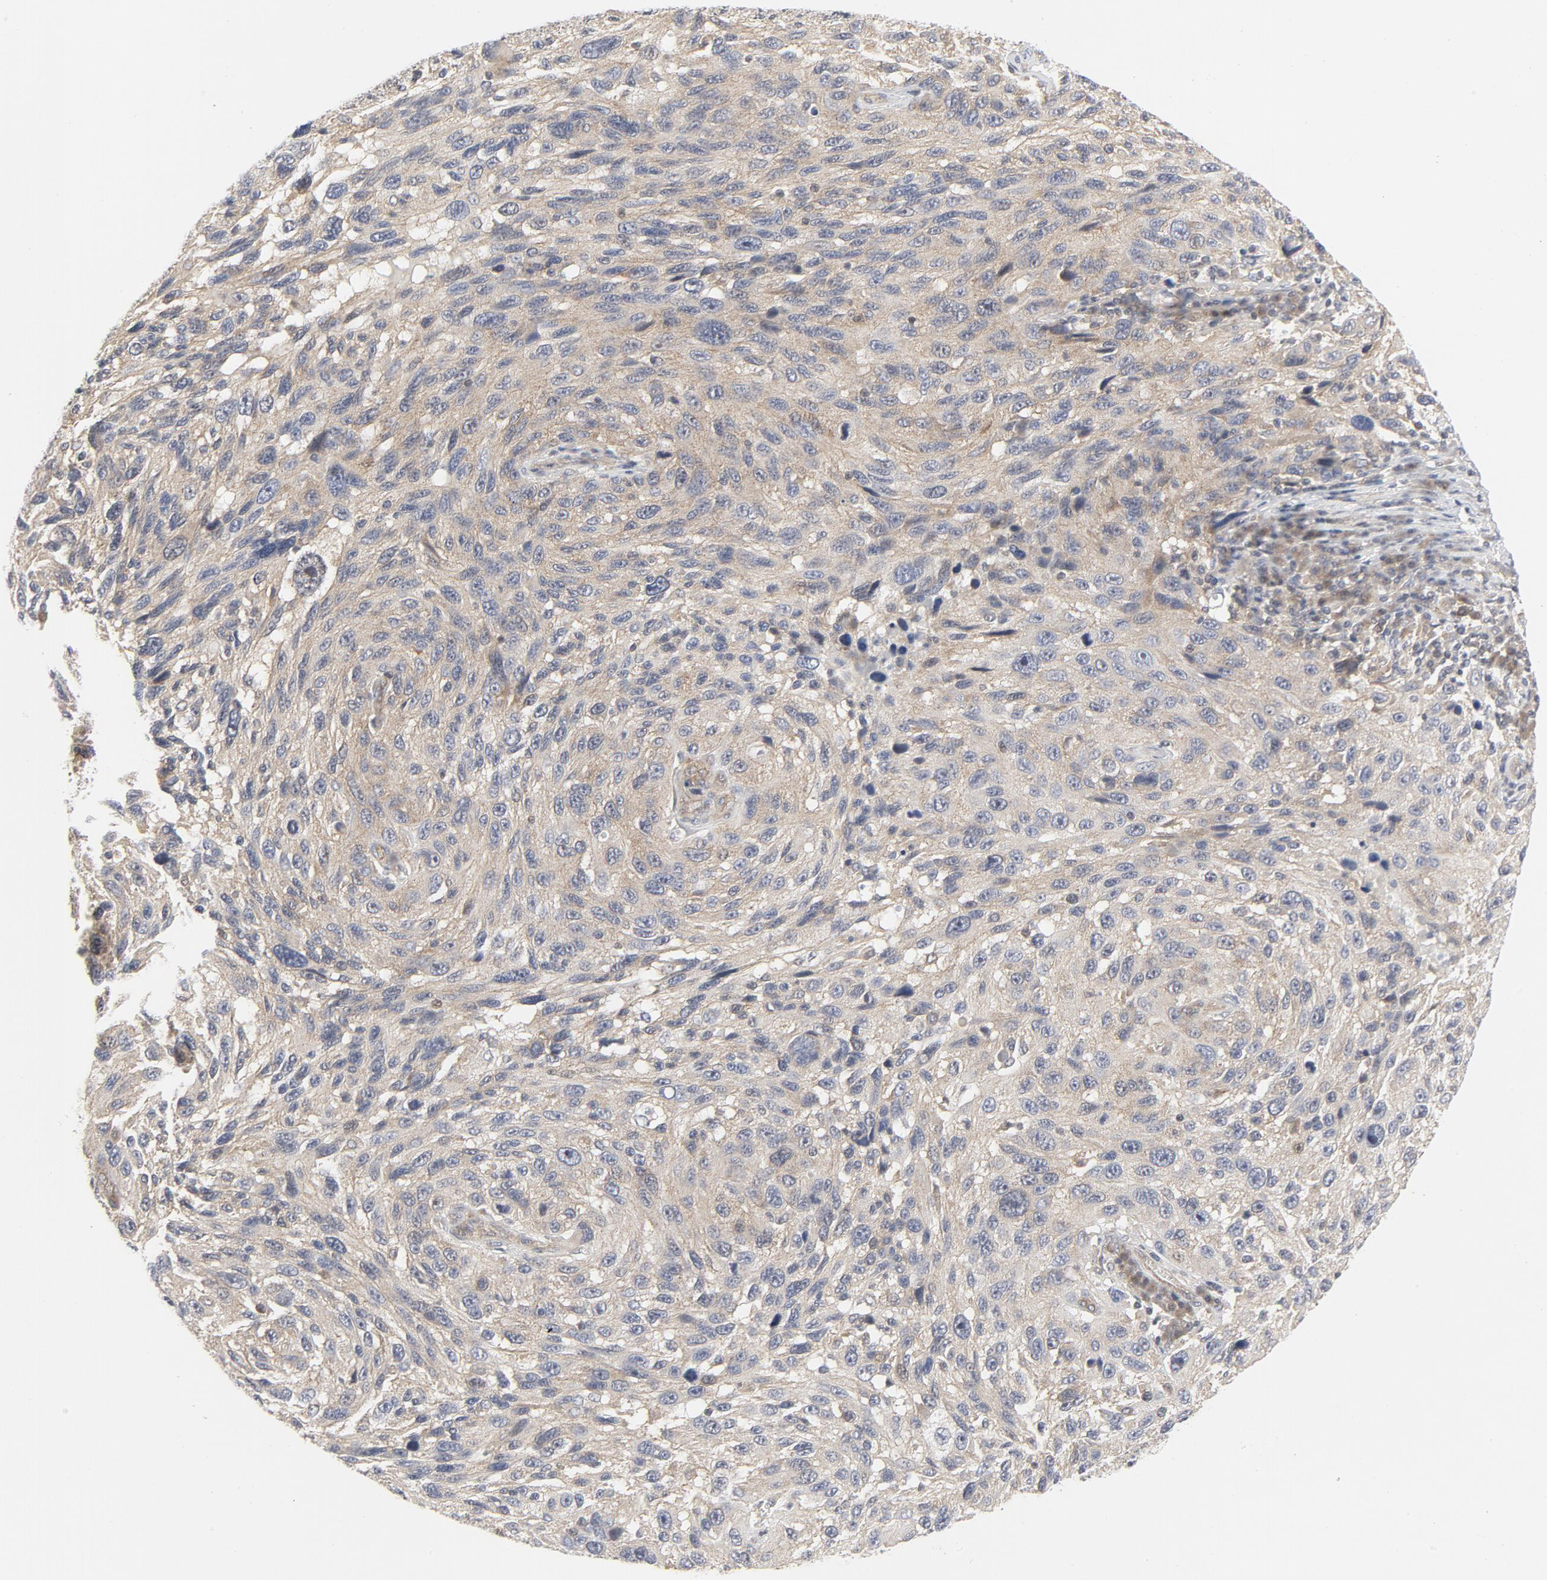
{"staining": {"intensity": "weak", "quantity": ">75%", "location": "cytoplasmic/membranous"}, "tissue": "melanoma", "cell_type": "Tumor cells", "image_type": "cancer", "snomed": [{"axis": "morphology", "description": "Malignant melanoma, NOS"}, {"axis": "topography", "description": "Skin"}], "caption": "Weak cytoplasmic/membranous staining is appreciated in about >75% of tumor cells in melanoma. (IHC, brightfield microscopy, high magnification).", "gene": "MAP2K7", "patient": {"sex": "male", "age": 53}}